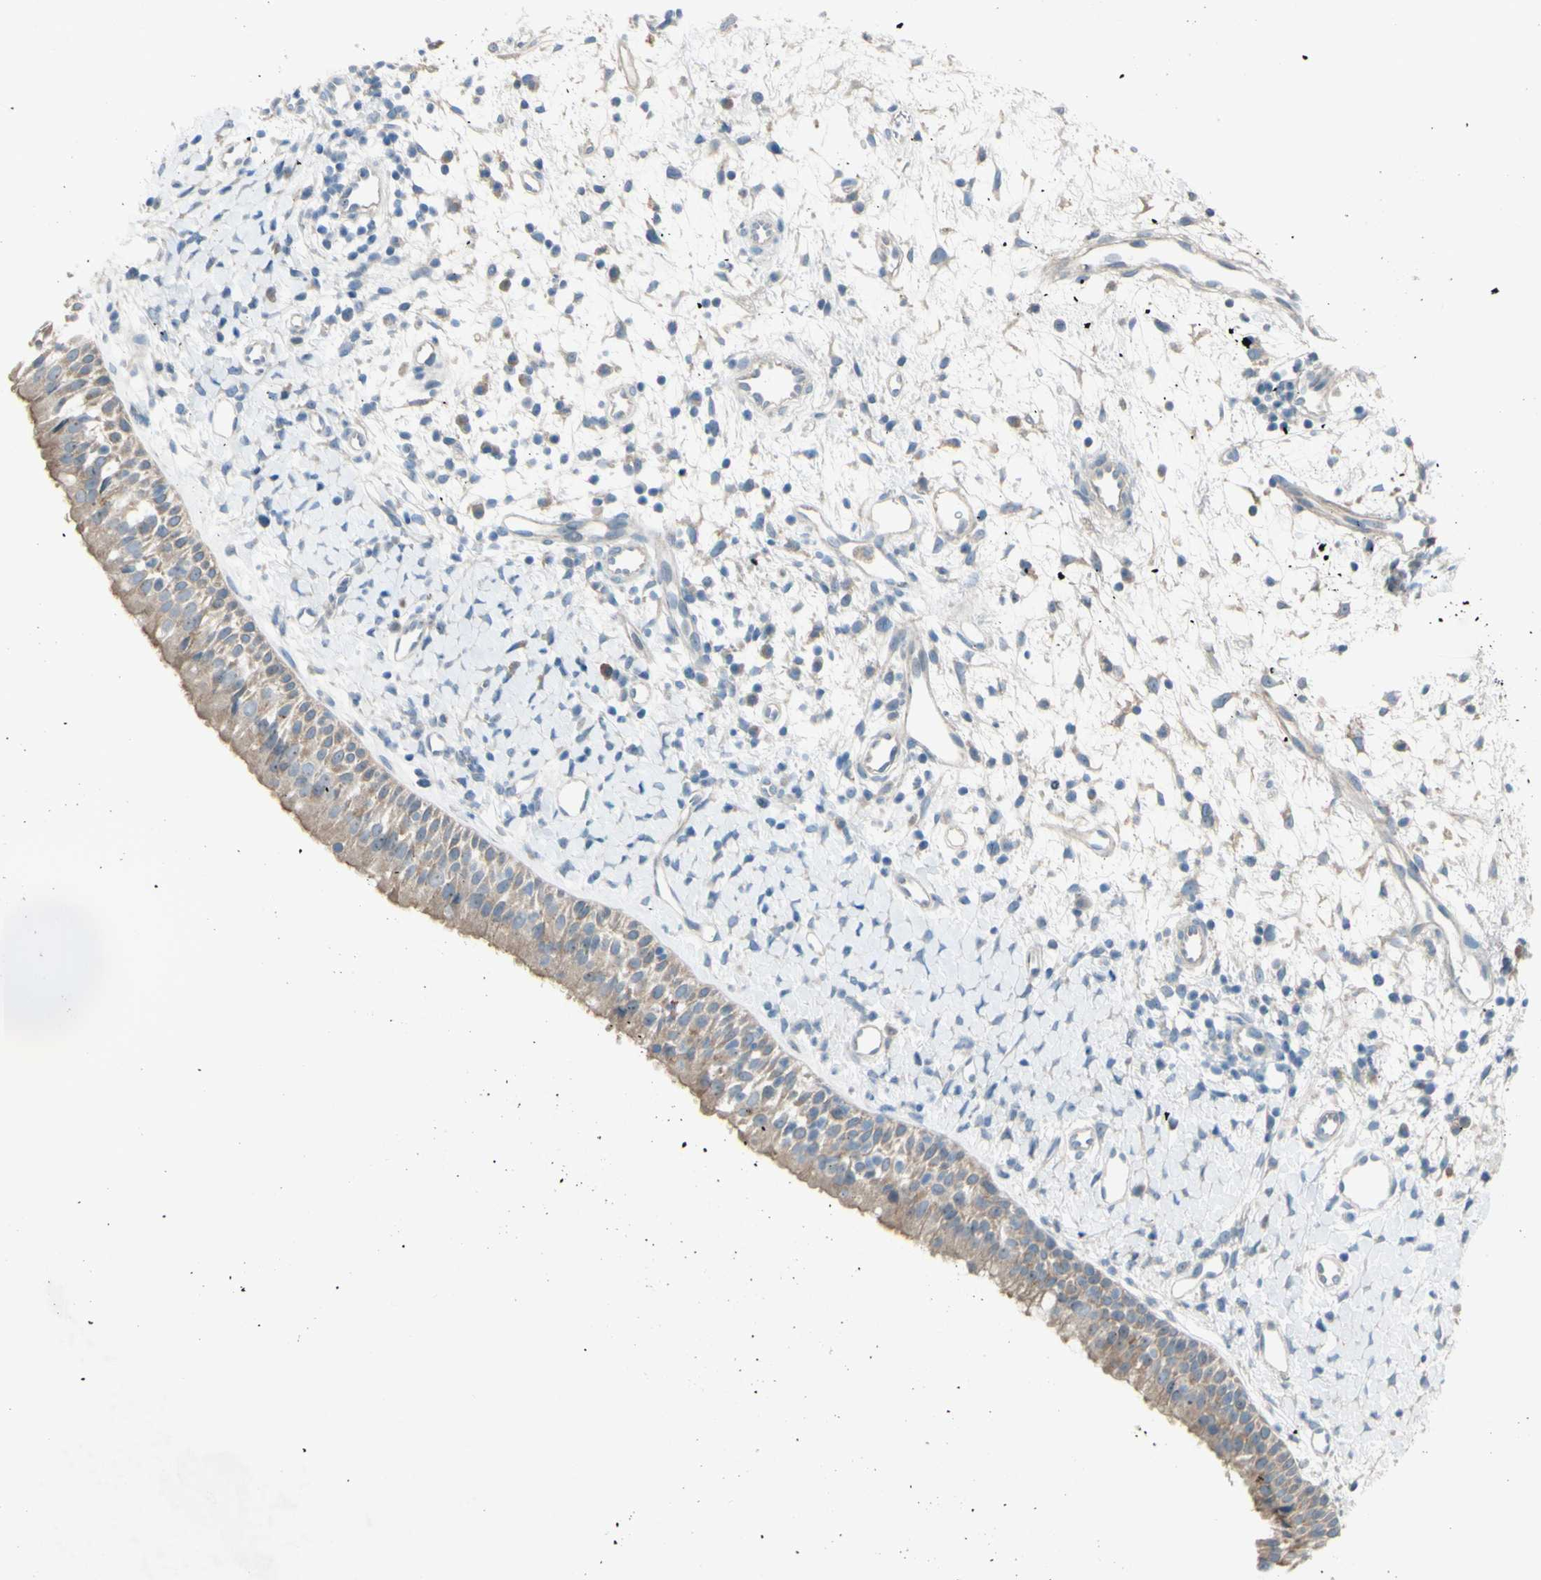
{"staining": {"intensity": "weak", "quantity": ">75%", "location": "cytoplasmic/membranous"}, "tissue": "nasopharynx", "cell_type": "Respiratory epithelial cells", "image_type": "normal", "snomed": [{"axis": "morphology", "description": "Normal tissue, NOS"}, {"axis": "topography", "description": "Nasopharynx"}], "caption": "IHC histopathology image of benign nasopharynx: nasopharynx stained using immunohistochemistry (IHC) demonstrates low levels of weak protein expression localized specifically in the cytoplasmic/membranous of respiratory epithelial cells, appearing as a cytoplasmic/membranous brown color.", "gene": "ATRN", "patient": {"sex": "male", "age": 22}}